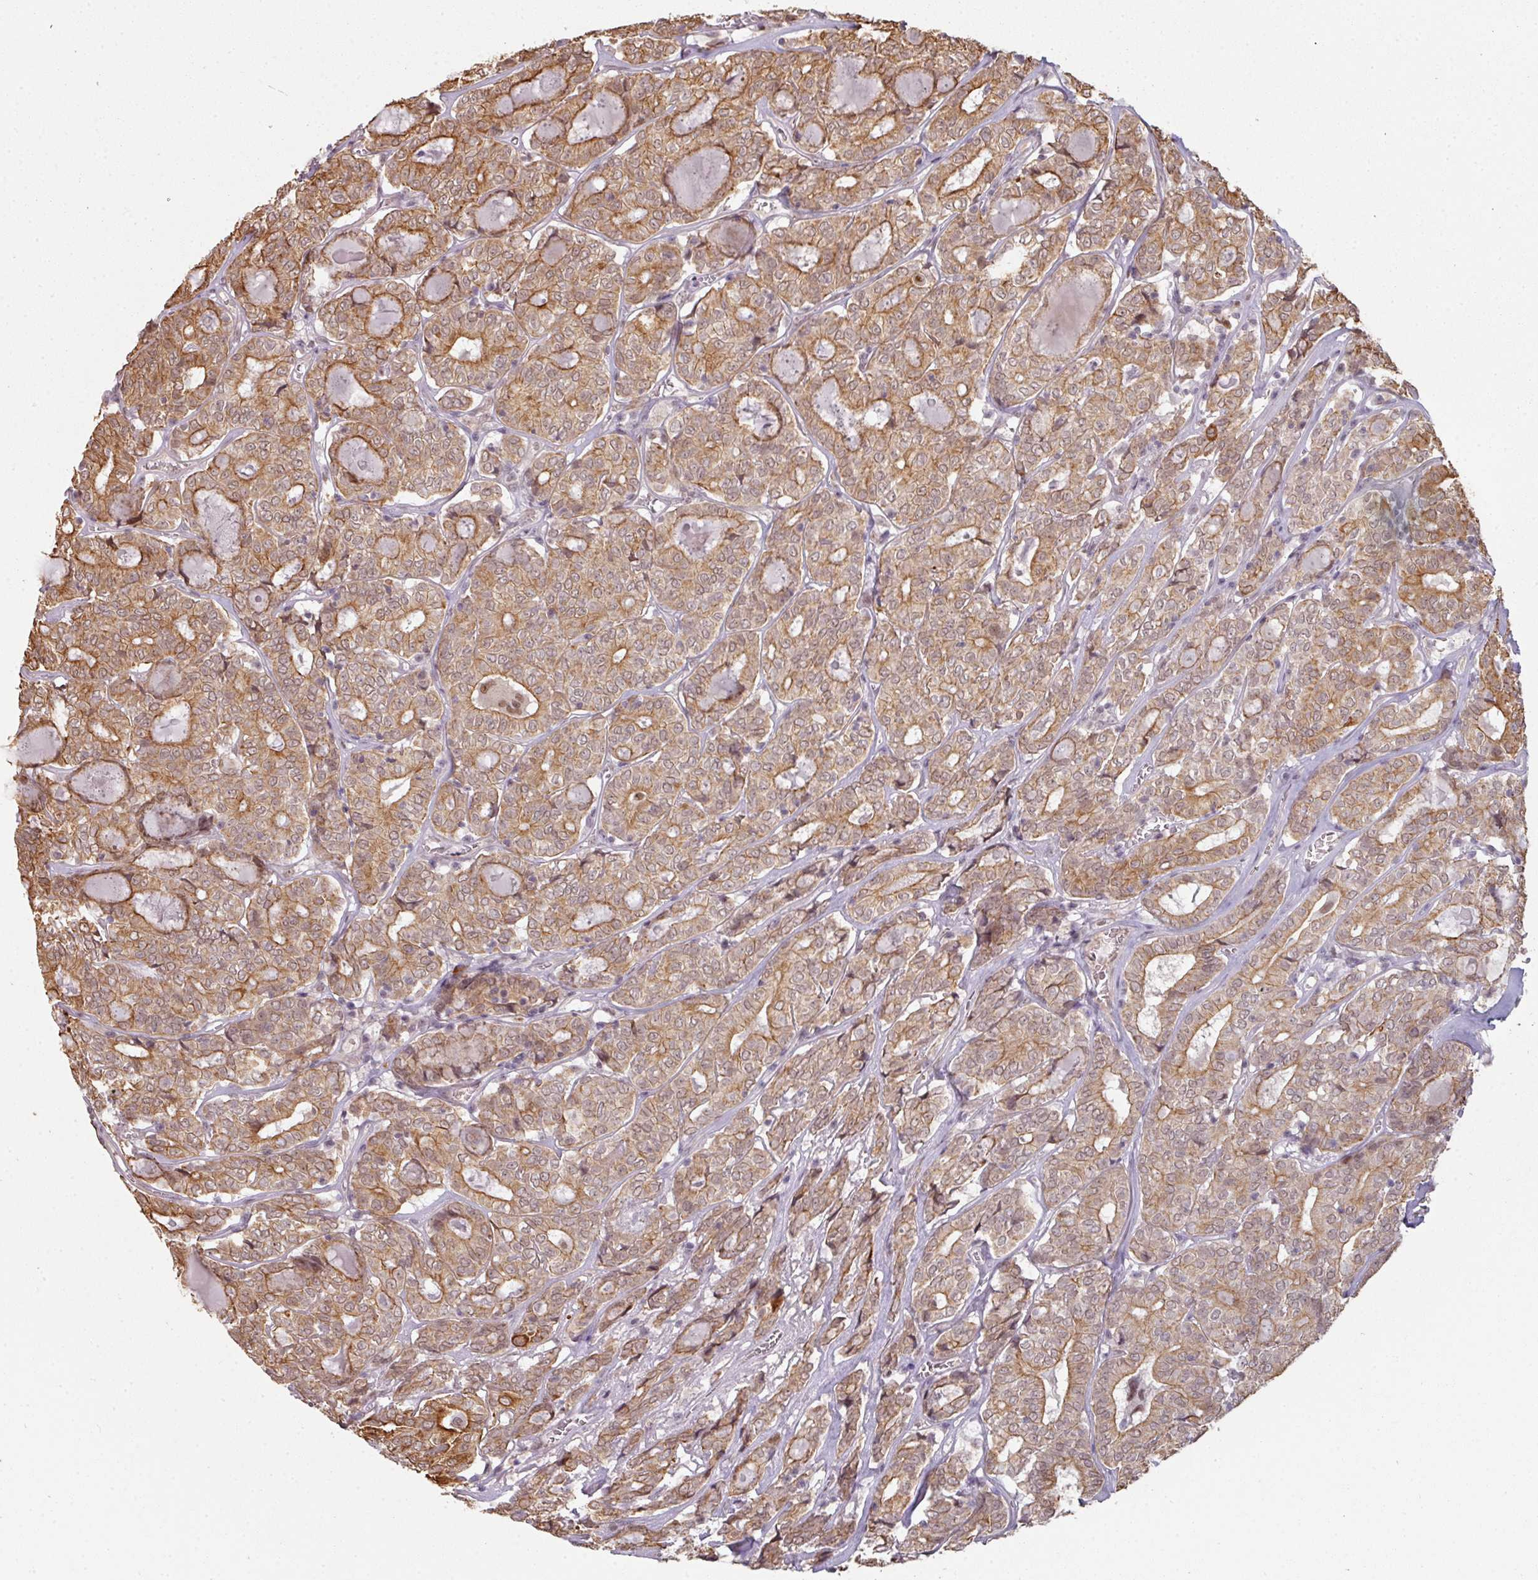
{"staining": {"intensity": "moderate", "quantity": ">75%", "location": "cytoplasmic/membranous,nuclear"}, "tissue": "thyroid cancer", "cell_type": "Tumor cells", "image_type": "cancer", "snomed": [{"axis": "morphology", "description": "Papillary adenocarcinoma, NOS"}, {"axis": "topography", "description": "Thyroid gland"}], "caption": "This image demonstrates immunohistochemistry staining of human thyroid papillary adenocarcinoma, with medium moderate cytoplasmic/membranous and nuclear expression in about >75% of tumor cells.", "gene": "GTF2H3", "patient": {"sex": "female", "age": 72}}